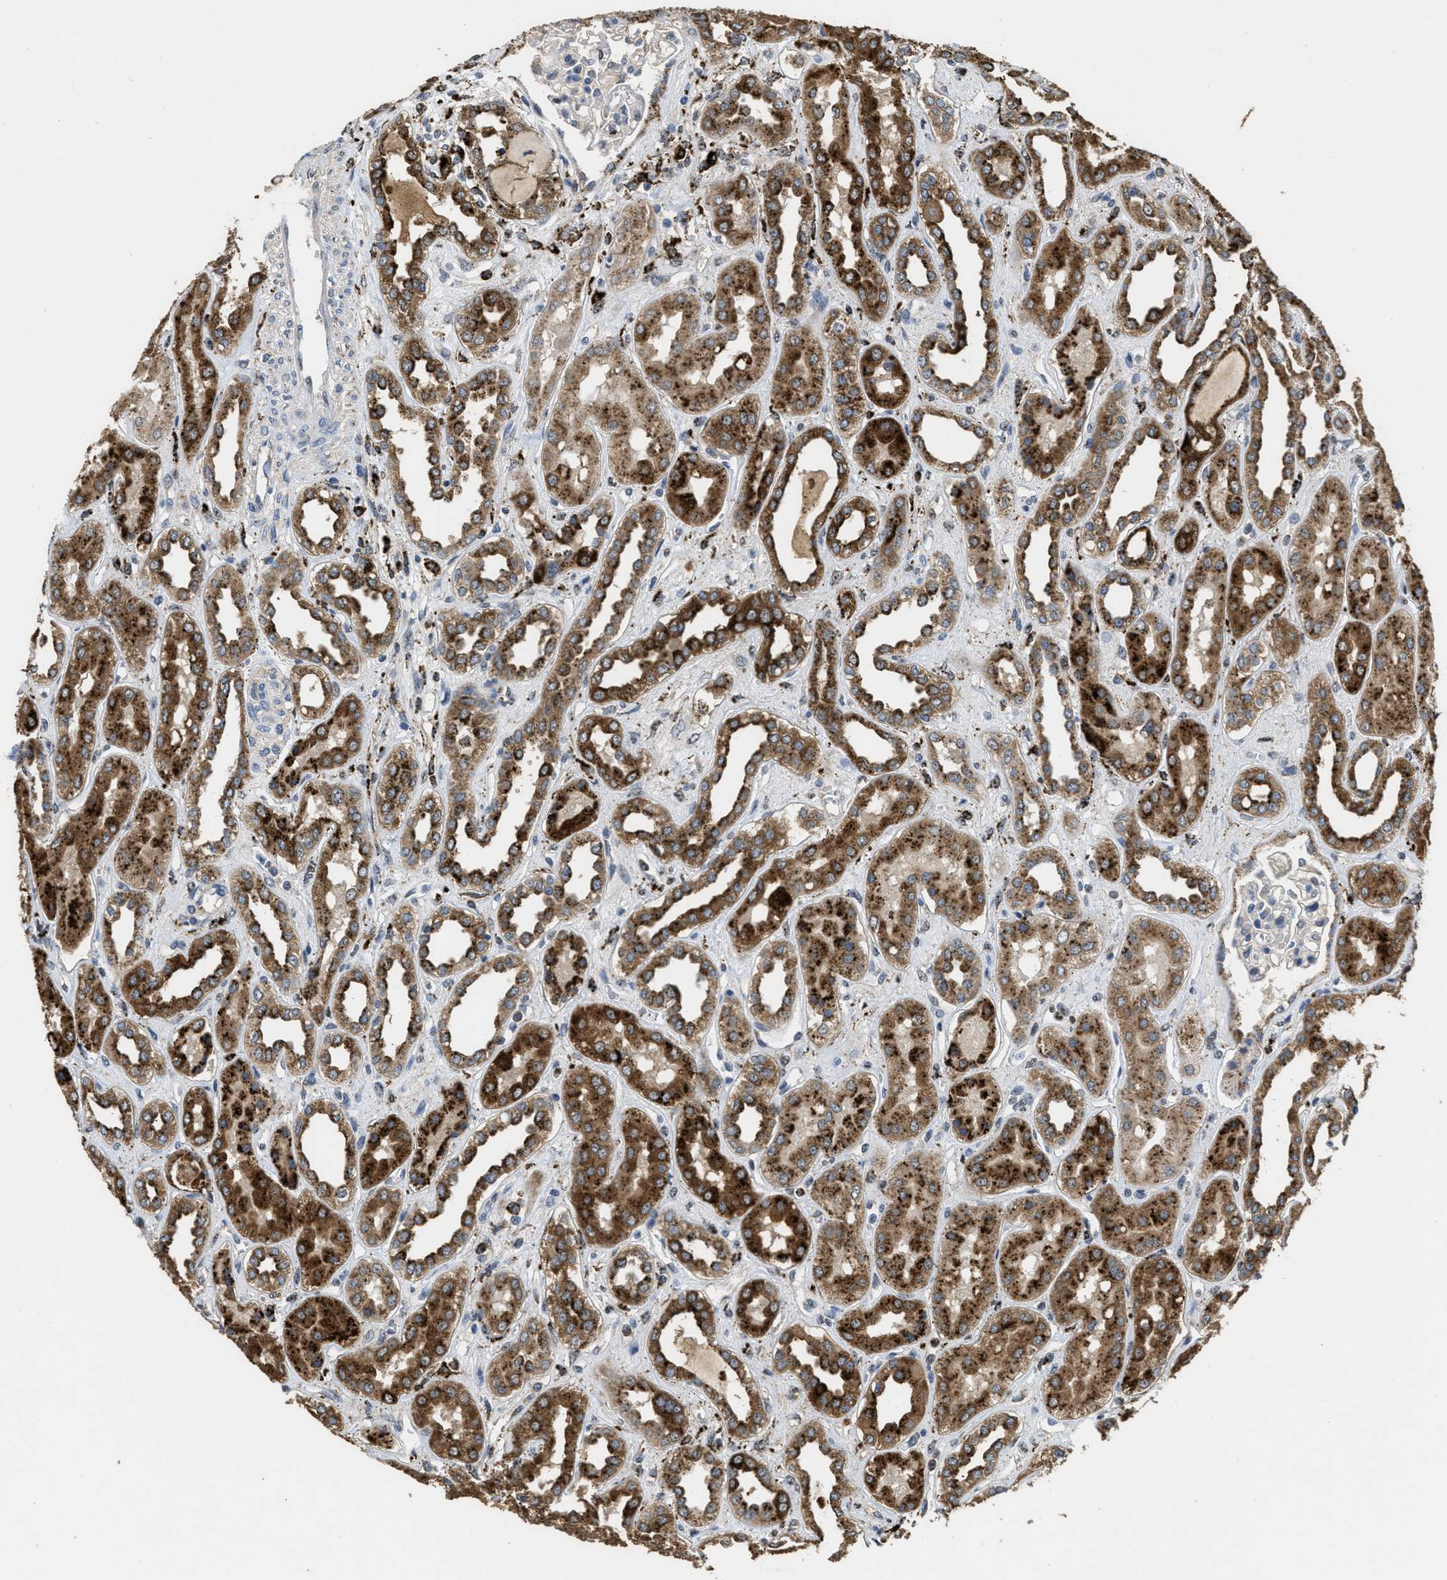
{"staining": {"intensity": "weak", "quantity": "<25%", "location": "cytoplasmic/membranous"}, "tissue": "kidney", "cell_type": "Cells in glomeruli", "image_type": "normal", "snomed": [{"axis": "morphology", "description": "Normal tissue, NOS"}, {"axis": "topography", "description": "Kidney"}], "caption": "Immunohistochemistry (IHC) photomicrograph of benign kidney: human kidney stained with DAB (3,3'-diaminobenzidine) exhibits no significant protein expression in cells in glomeruli. Nuclei are stained in blue.", "gene": "BMPR2", "patient": {"sex": "male", "age": 59}}